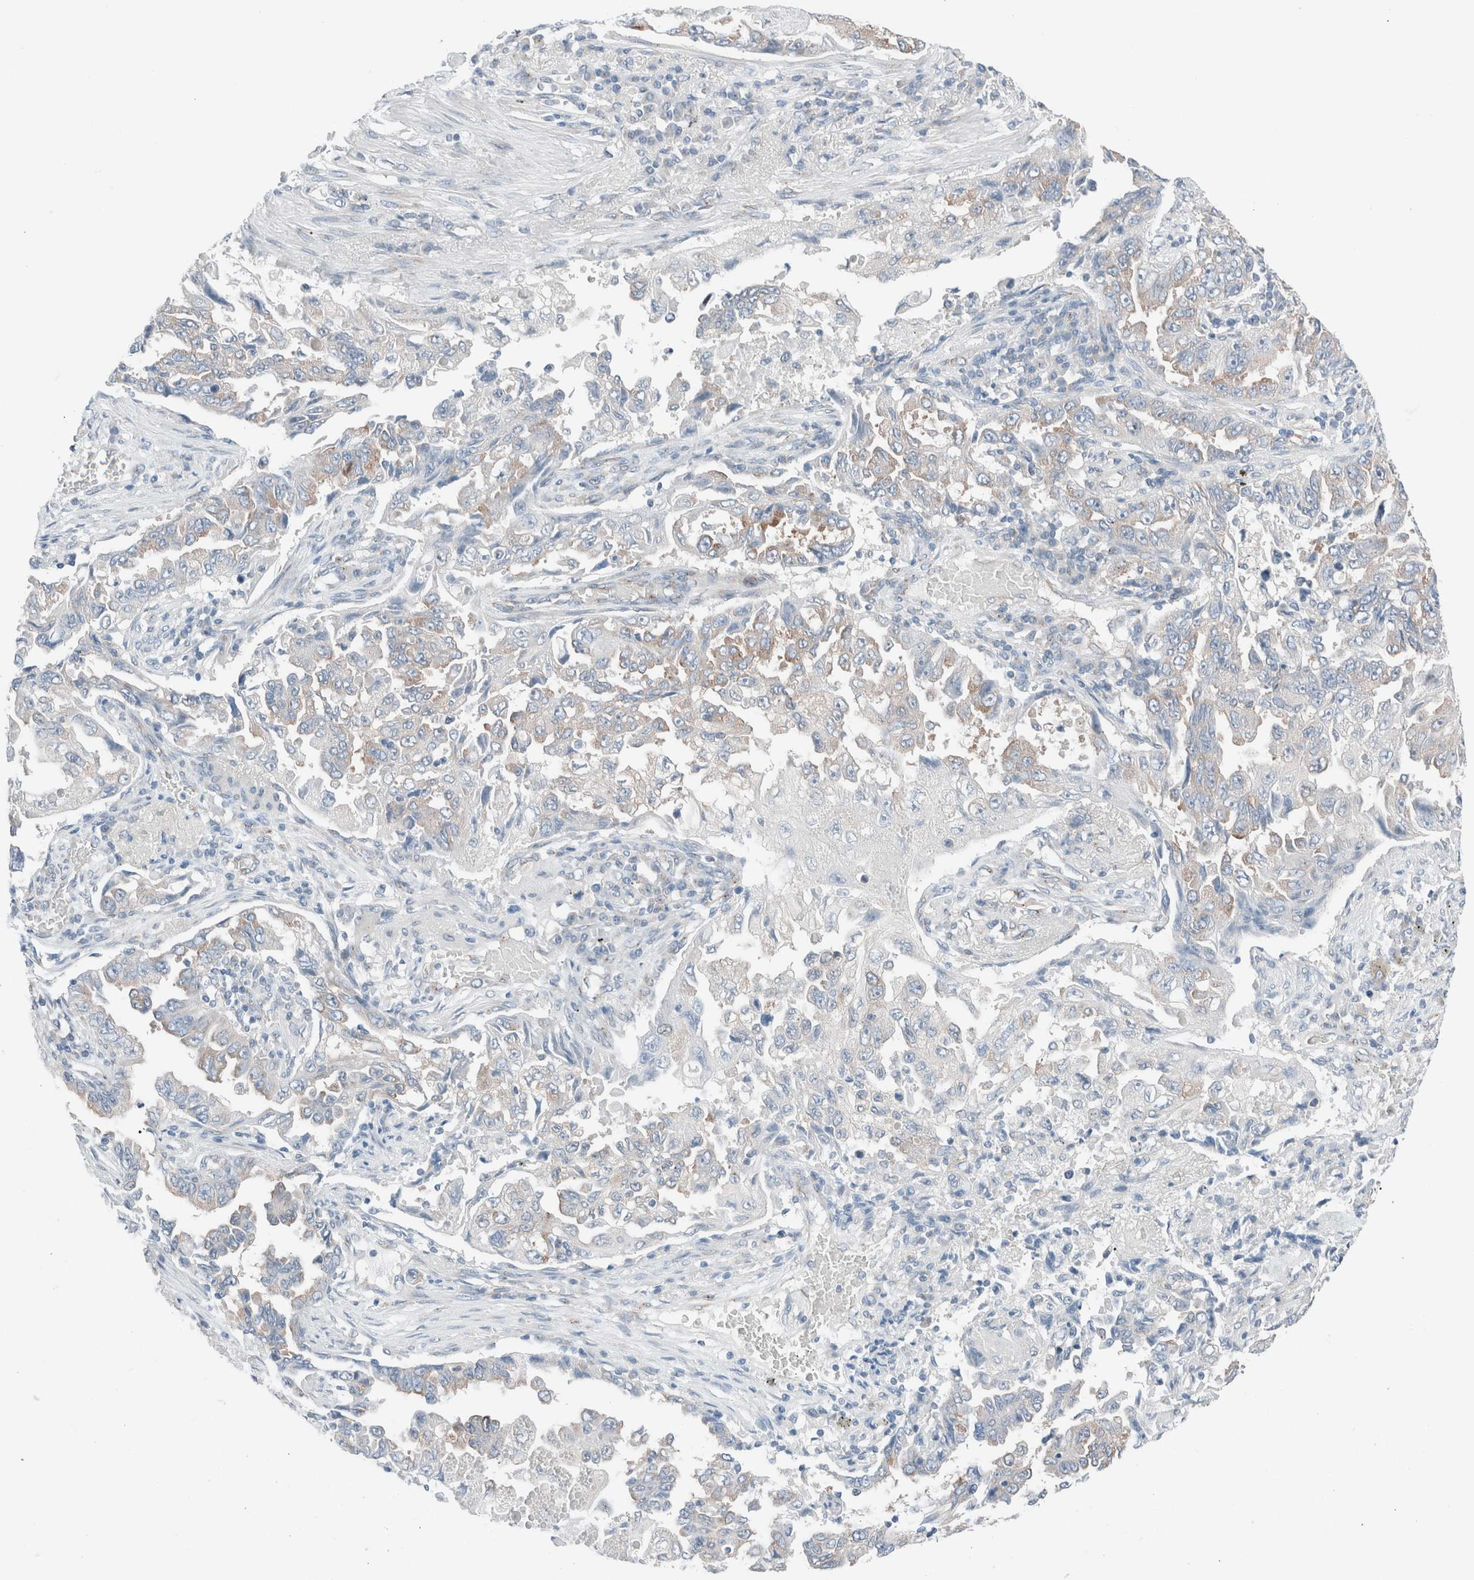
{"staining": {"intensity": "weak", "quantity": "25%-75%", "location": "cytoplasmic/membranous"}, "tissue": "lung cancer", "cell_type": "Tumor cells", "image_type": "cancer", "snomed": [{"axis": "morphology", "description": "Adenocarcinoma, NOS"}, {"axis": "topography", "description": "Lung"}], "caption": "The micrograph exhibits staining of lung cancer (adenocarcinoma), revealing weak cytoplasmic/membranous protein expression (brown color) within tumor cells.", "gene": "CASC3", "patient": {"sex": "female", "age": 51}}